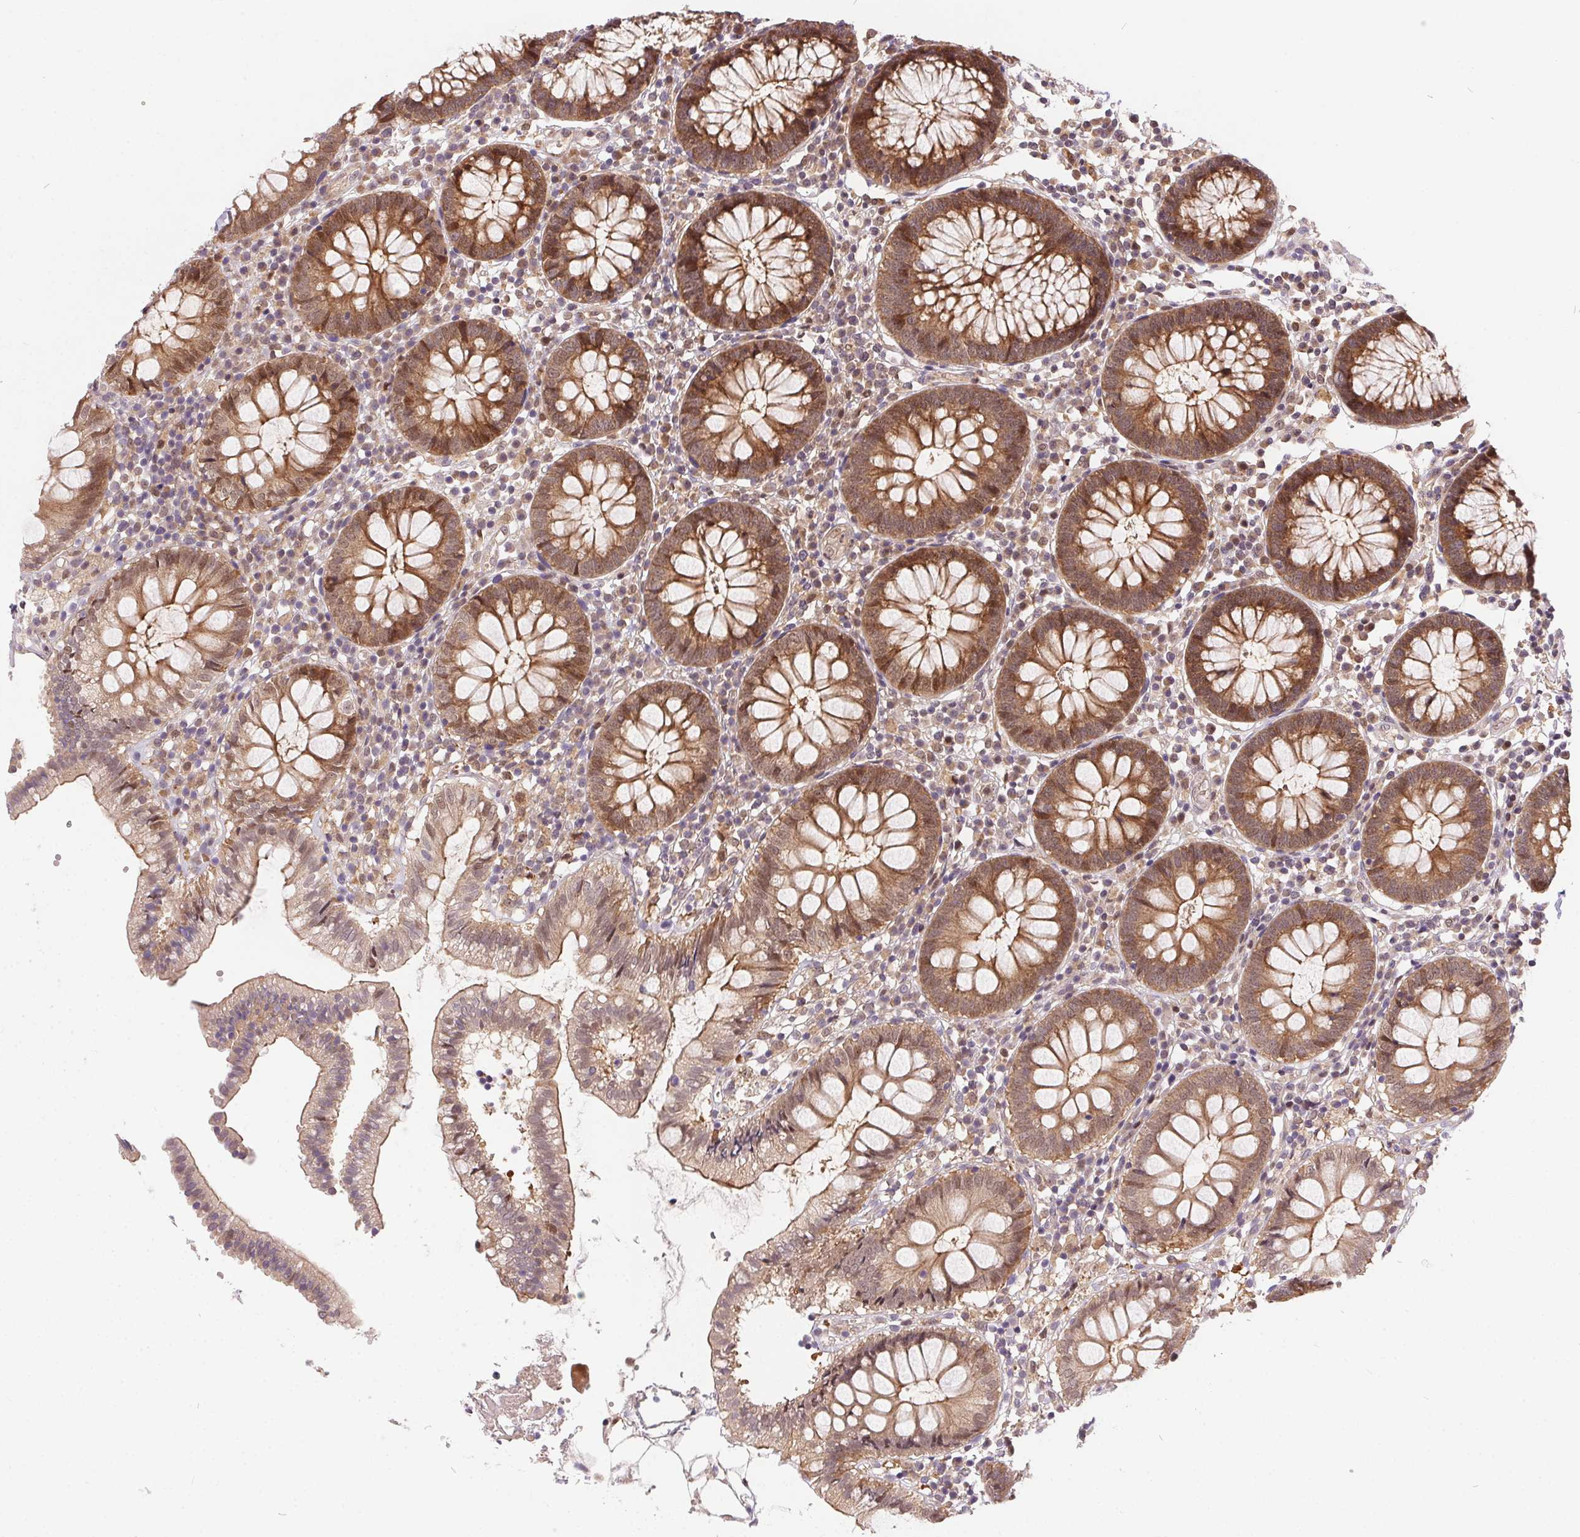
{"staining": {"intensity": "weak", "quantity": ">75%", "location": "cytoplasmic/membranous"}, "tissue": "colon", "cell_type": "Endothelial cells", "image_type": "normal", "snomed": [{"axis": "morphology", "description": "Normal tissue, NOS"}, {"axis": "morphology", "description": "Adenocarcinoma, NOS"}, {"axis": "topography", "description": "Colon"}], "caption": "Human colon stained with a brown dye reveals weak cytoplasmic/membranous positive positivity in about >75% of endothelial cells.", "gene": "NUDT16", "patient": {"sex": "male", "age": 83}}